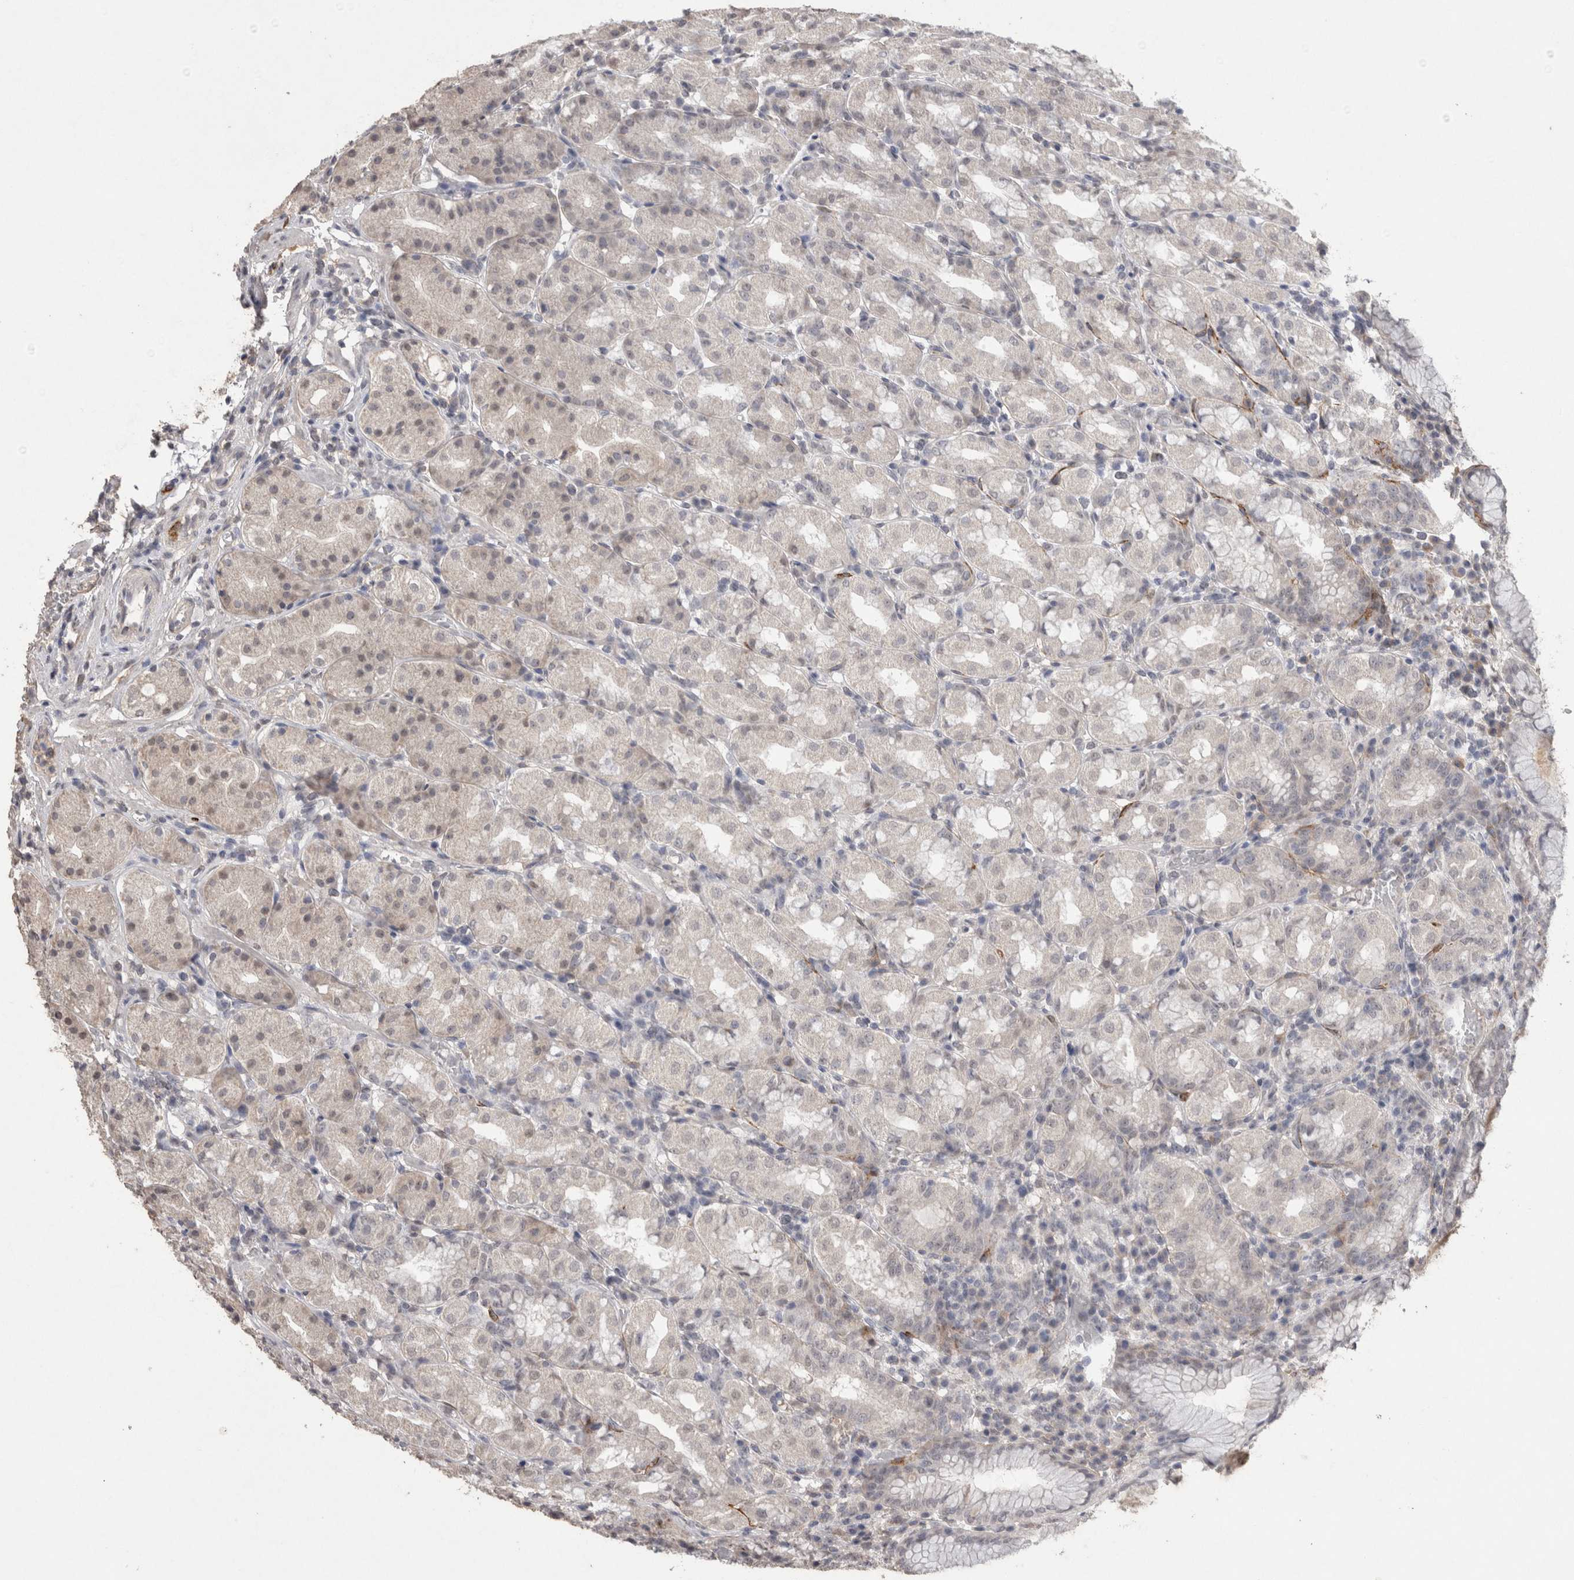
{"staining": {"intensity": "negative", "quantity": "none", "location": "none"}, "tissue": "stomach", "cell_type": "Glandular cells", "image_type": "normal", "snomed": [{"axis": "morphology", "description": "Normal tissue, NOS"}, {"axis": "topography", "description": "Stomach, lower"}], "caption": "Glandular cells show no significant protein staining in benign stomach. (DAB immunohistochemistry (IHC) visualized using brightfield microscopy, high magnification).", "gene": "CDH13", "patient": {"sex": "female", "age": 56}}